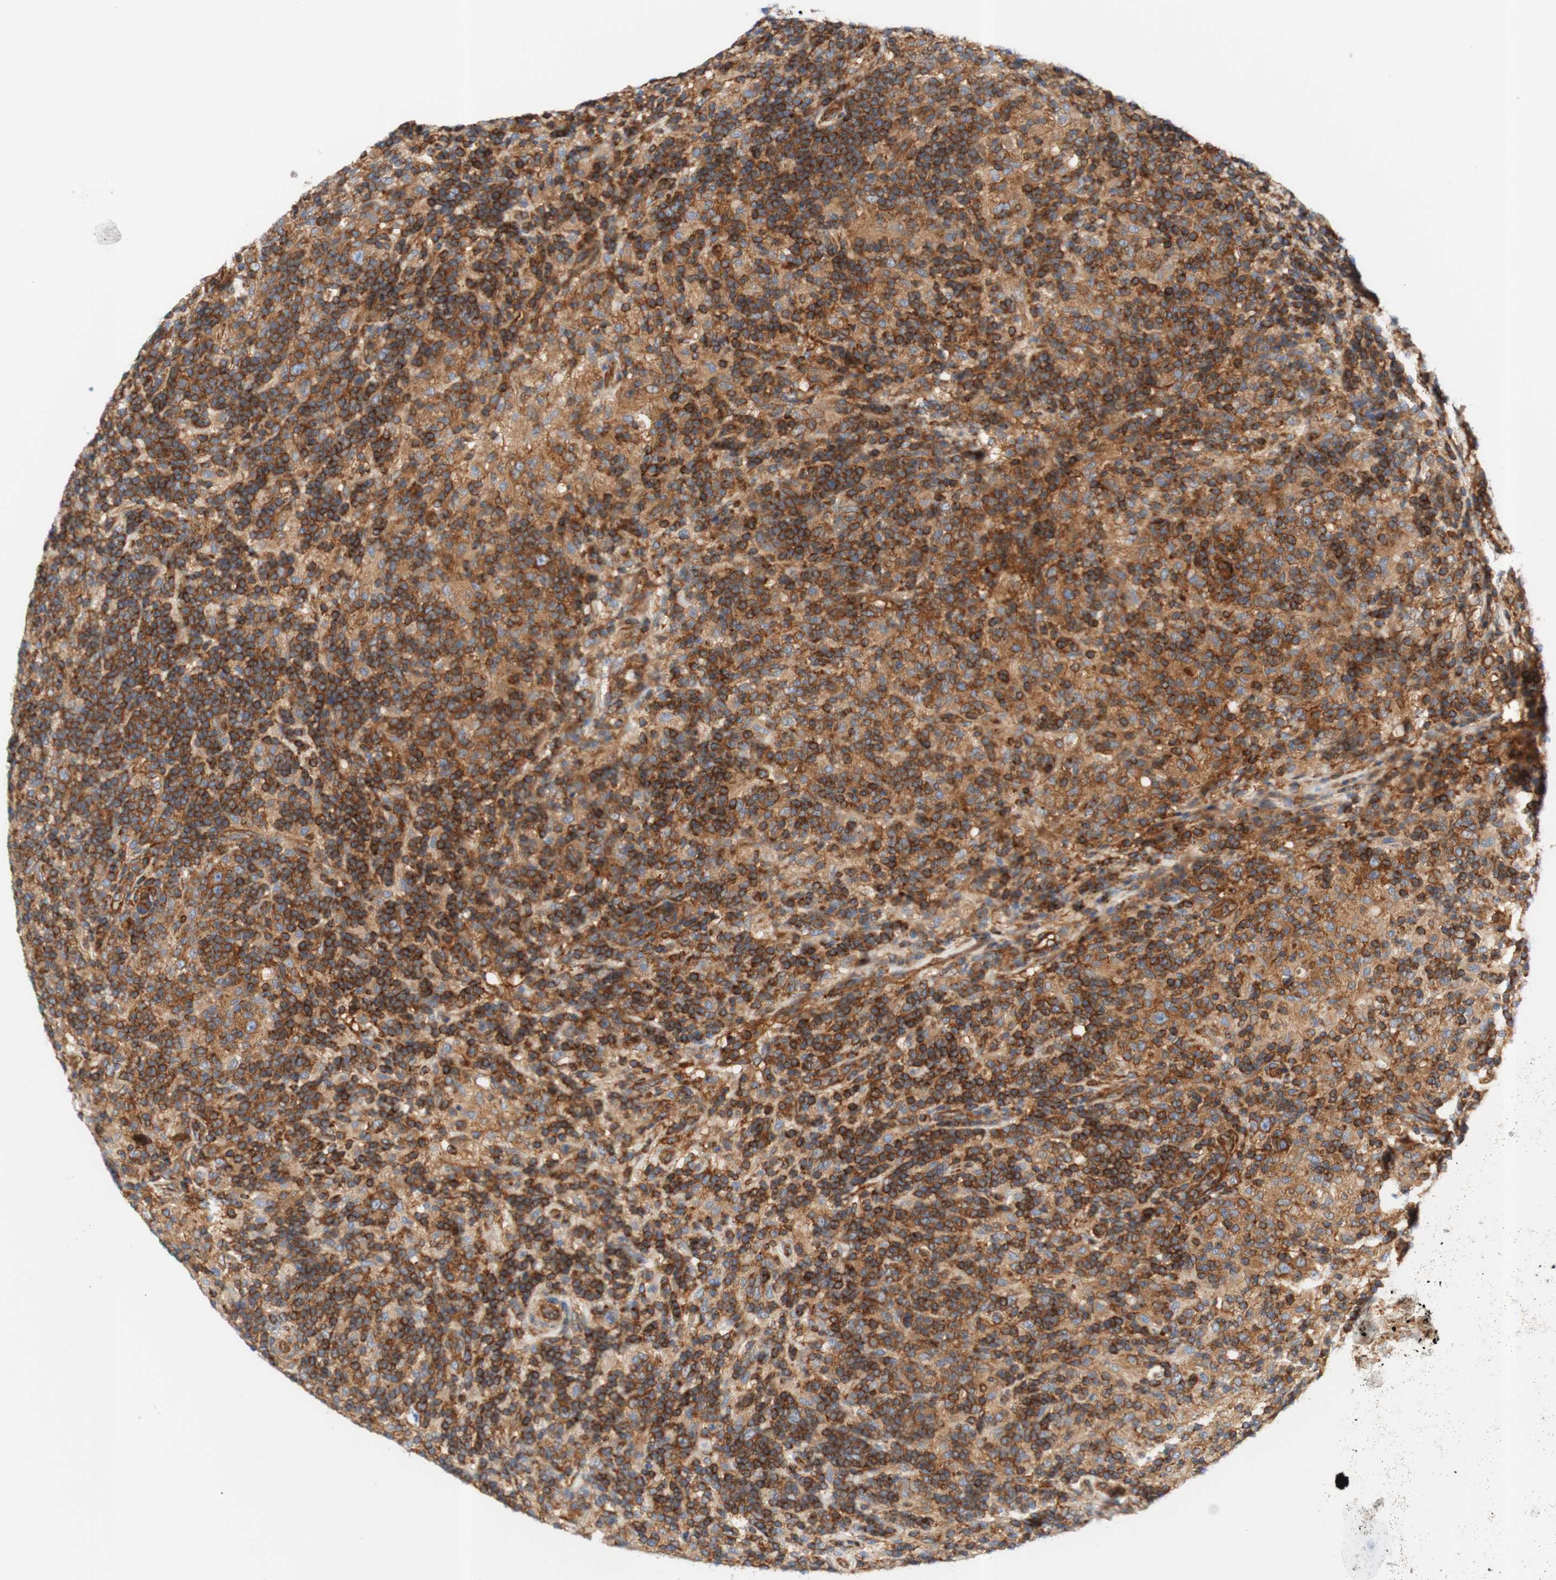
{"staining": {"intensity": "strong", "quantity": "25%-75%", "location": "cytoplasmic/membranous"}, "tissue": "lymphoma", "cell_type": "Tumor cells", "image_type": "cancer", "snomed": [{"axis": "morphology", "description": "Hodgkin's disease, NOS"}, {"axis": "topography", "description": "Lymph node"}], "caption": "Immunohistochemical staining of human Hodgkin's disease demonstrates high levels of strong cytoplasmic/membranous staining in approximately 25%-75% of tumor cells.", "gene": "STOM", "patient": {"sex": "male", "age": 70}}